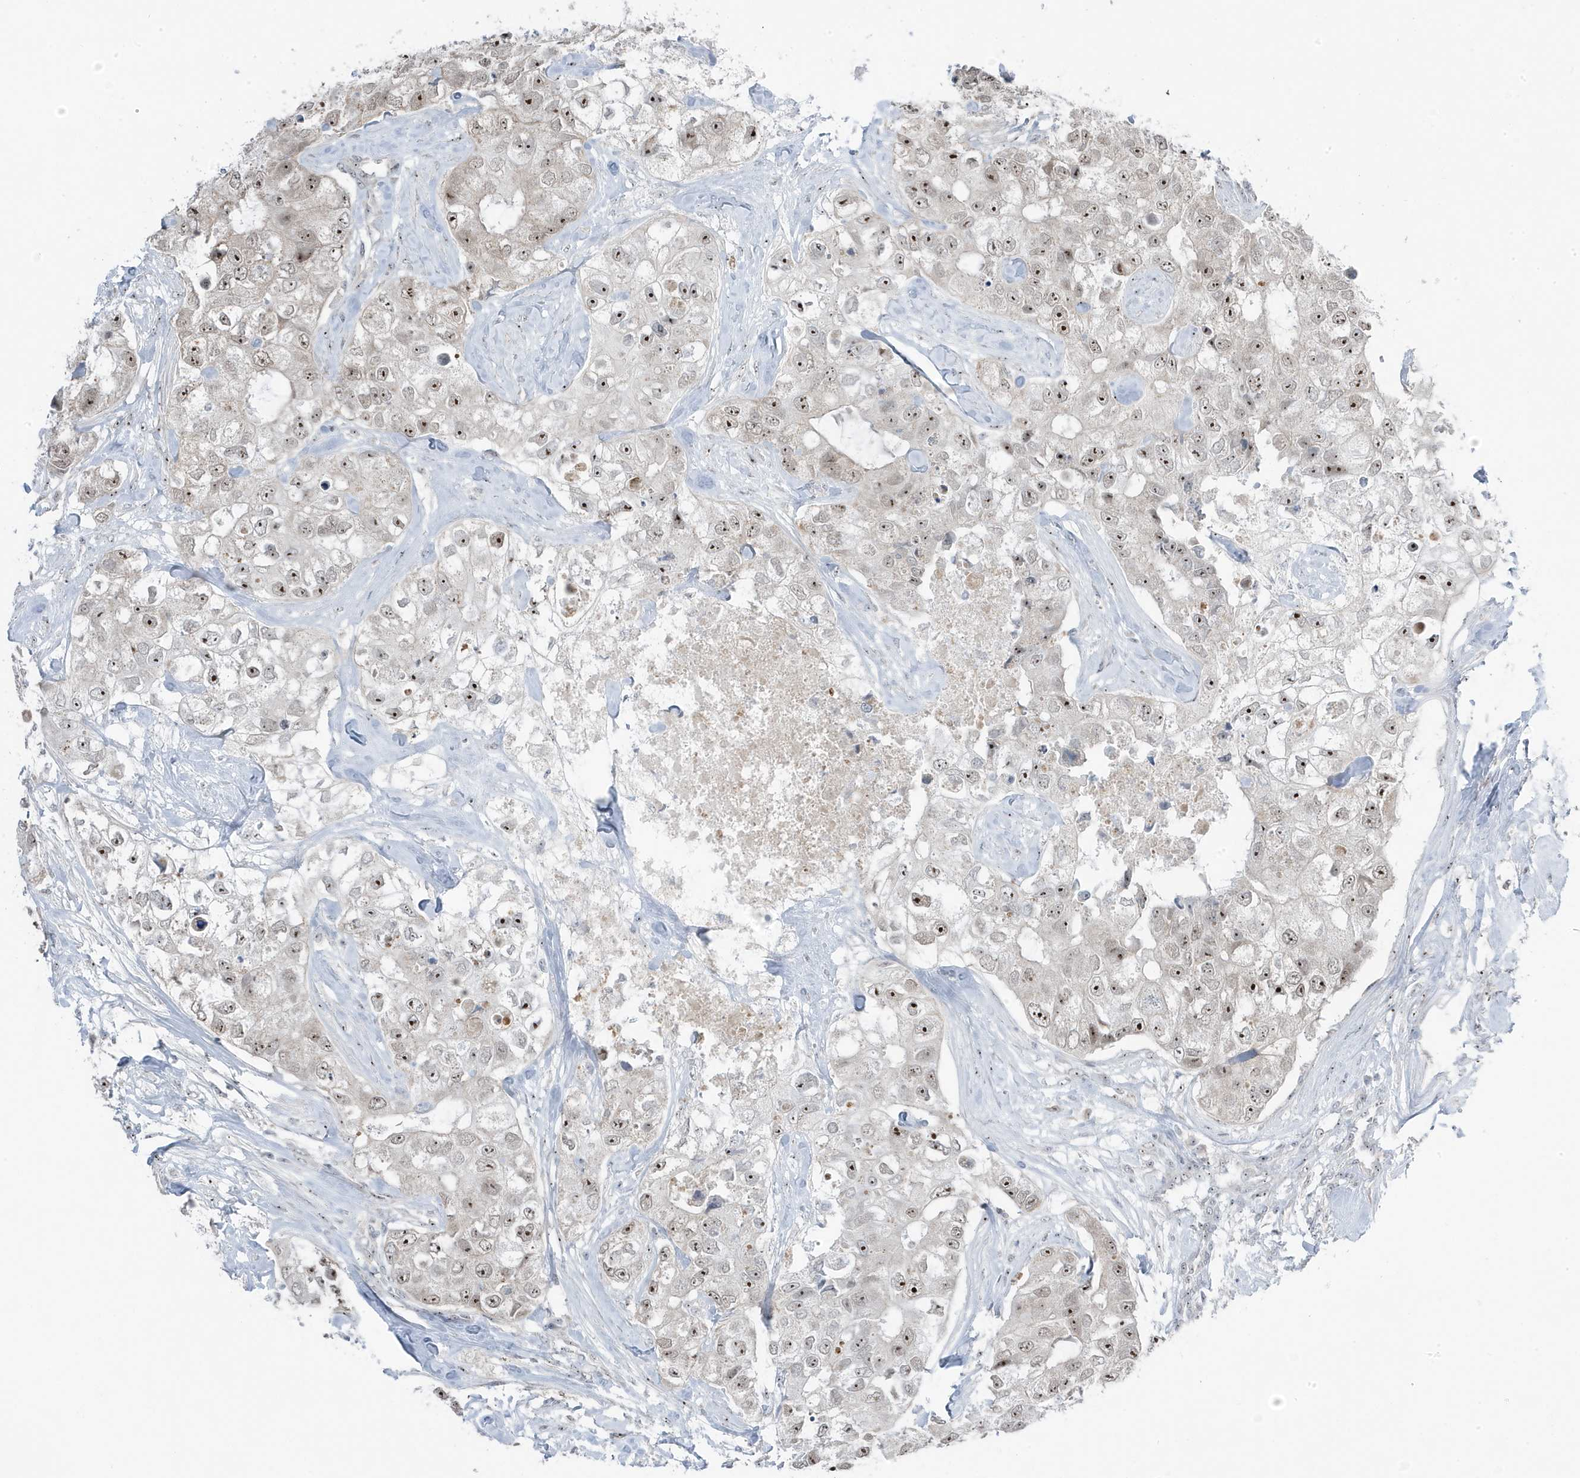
{"staining": {"intensity": "strong", "quantity": ">75%", "location": "nuclear"}, "tissue": "breast cancer", "cell_type": "Tumor cells", "image_type": "cancer", "snomed": [{"axis": "morphology", "description": "Duct carcinoma"}, {"axis": "topography", "description": "Breast"}], "caption": "Protein staining of intraductal carcinoma (breast) tissue reveals strong nuclear staining in approximately >75% of tumor cells.", "gene": "TSEN15", "patient": {"sex": "female", "age": 62}}